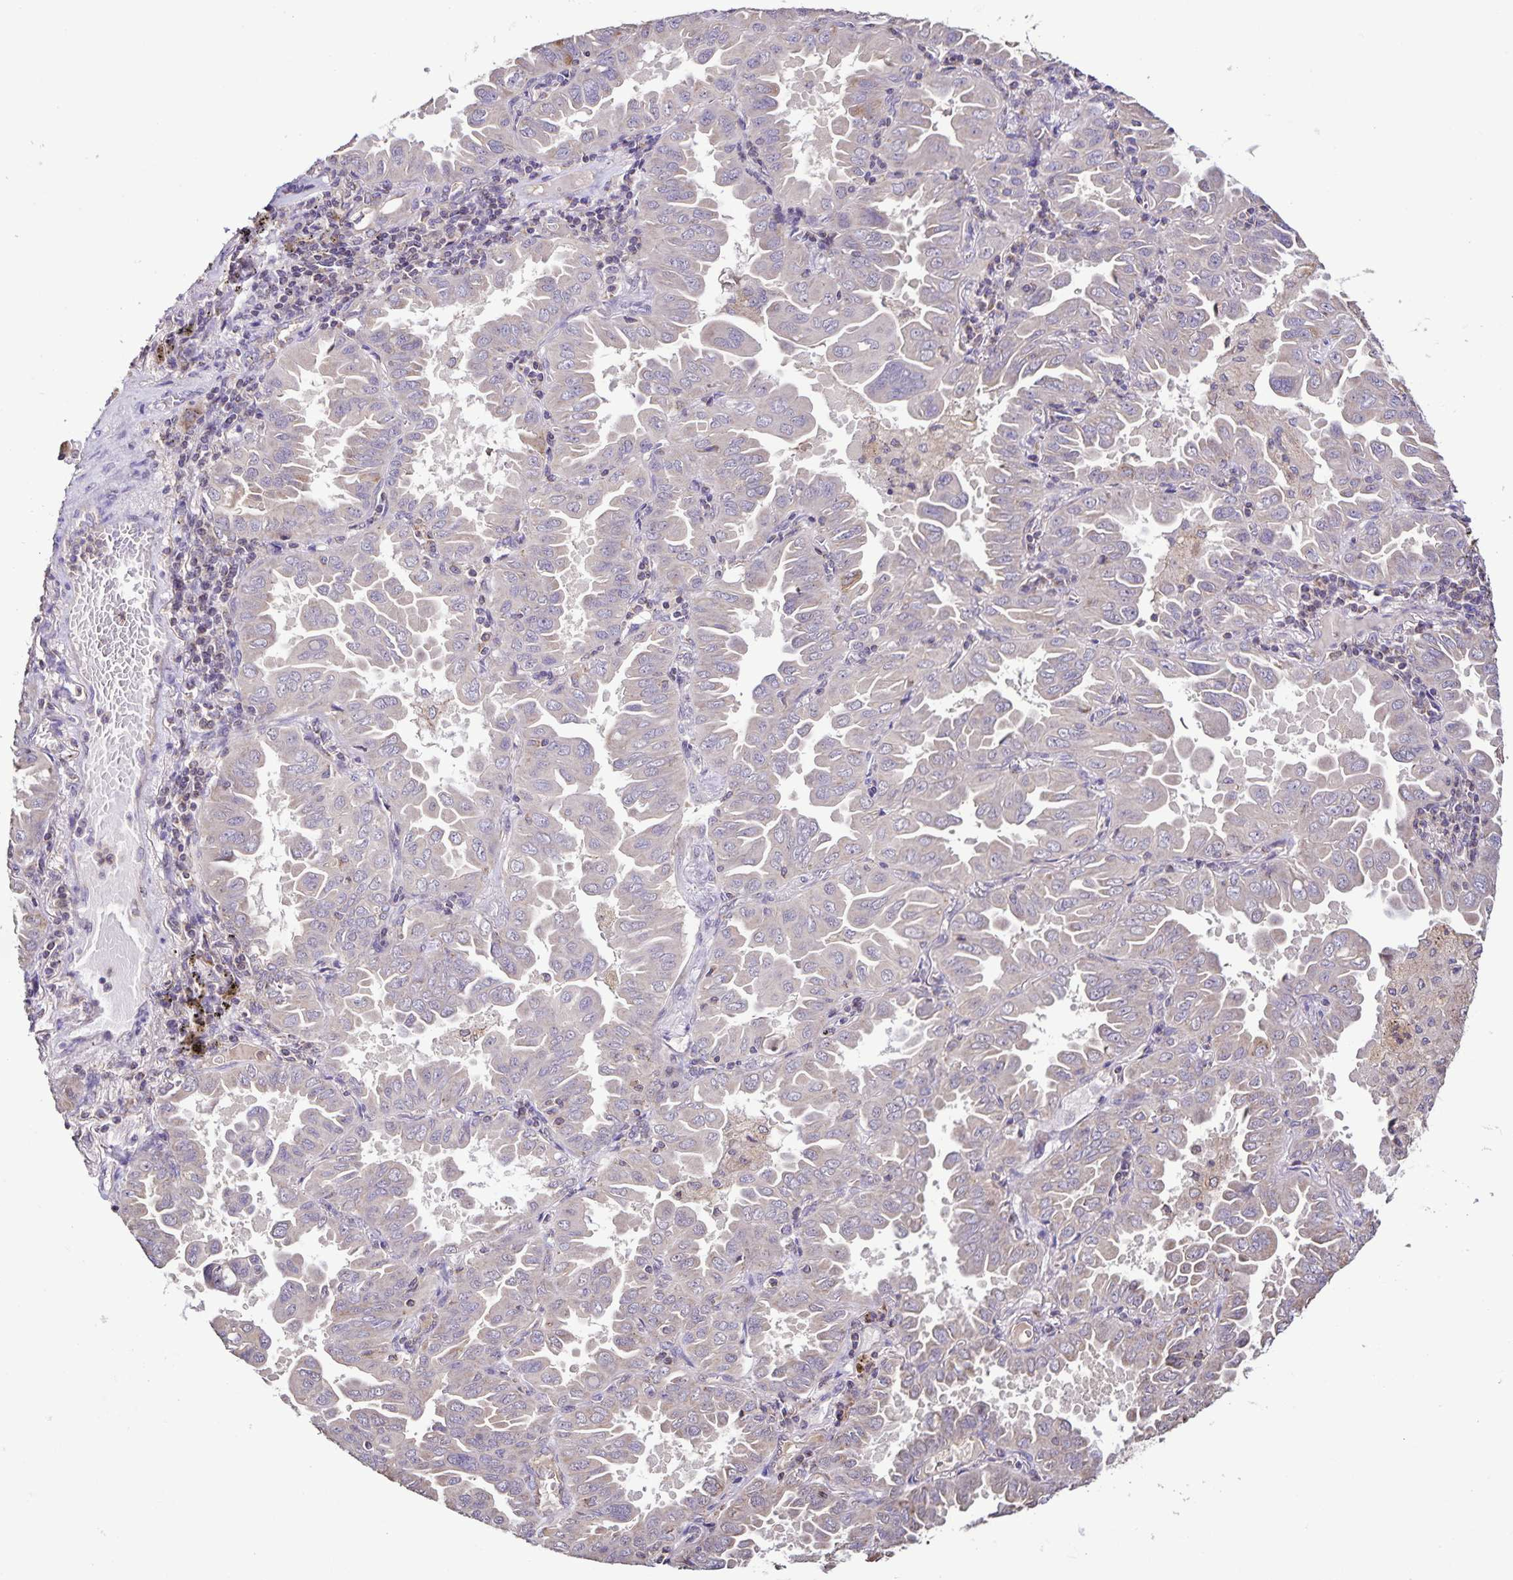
{"staining": {"intensity": "negative", "quantity": "none", "location": "none"}, "tissue": "lung cancer", "cell_type": "Tumor cells", "image_type": "cancer", "snomed": [{"axis": "morphology", "description": "Adenocarcinoma, NOS"}, {"axis": "topography", "description": "Lung"}], "caption": "Immunohistochemical staining of human adenocarcinoma (lung) displays no significant staining in tumor cells.", "gene": "MAN1A1", "patient": {"sex": "male", "age": 64}}